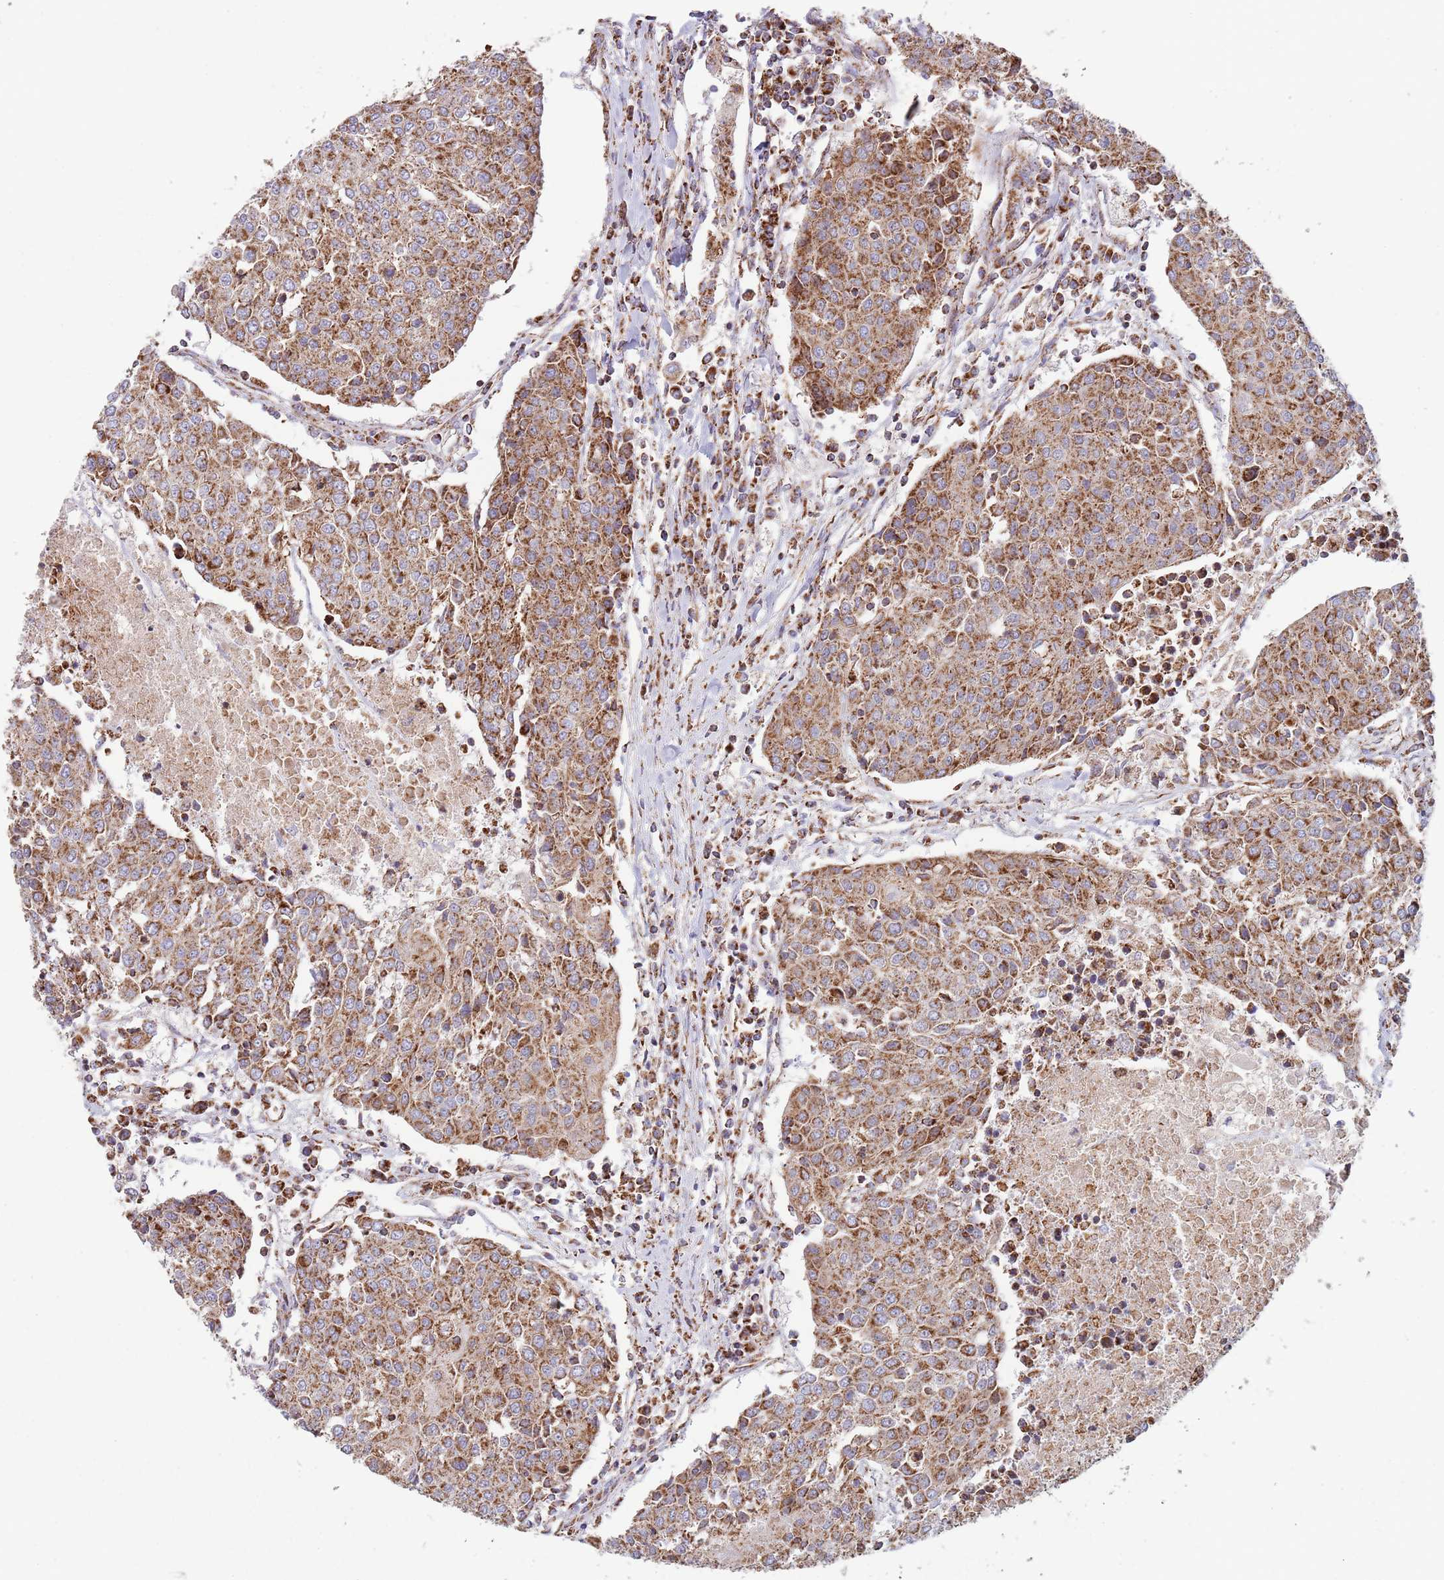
{"staining": {"intensity": "moderate", "quantity": ">75%", "location": "cytoplasmic/membranous"}, "tissue": "urothelial cancer", "cell_type": "Tumor cells", "image_type": "cancer", "snomed": [{"axis": "morphology", "description": "Urothelial carcinoma, High grade"}, {"axis": "topography", "description": "Urinary bladder"}], "caption": "Moderate cytoplasmic/membranous positivity for a protein is appreciated in about >75% of tumor cells of urothelial cancer using IHC.", "gene": "ATP5PD", "patient": {"sex": "female", "age": 85}}